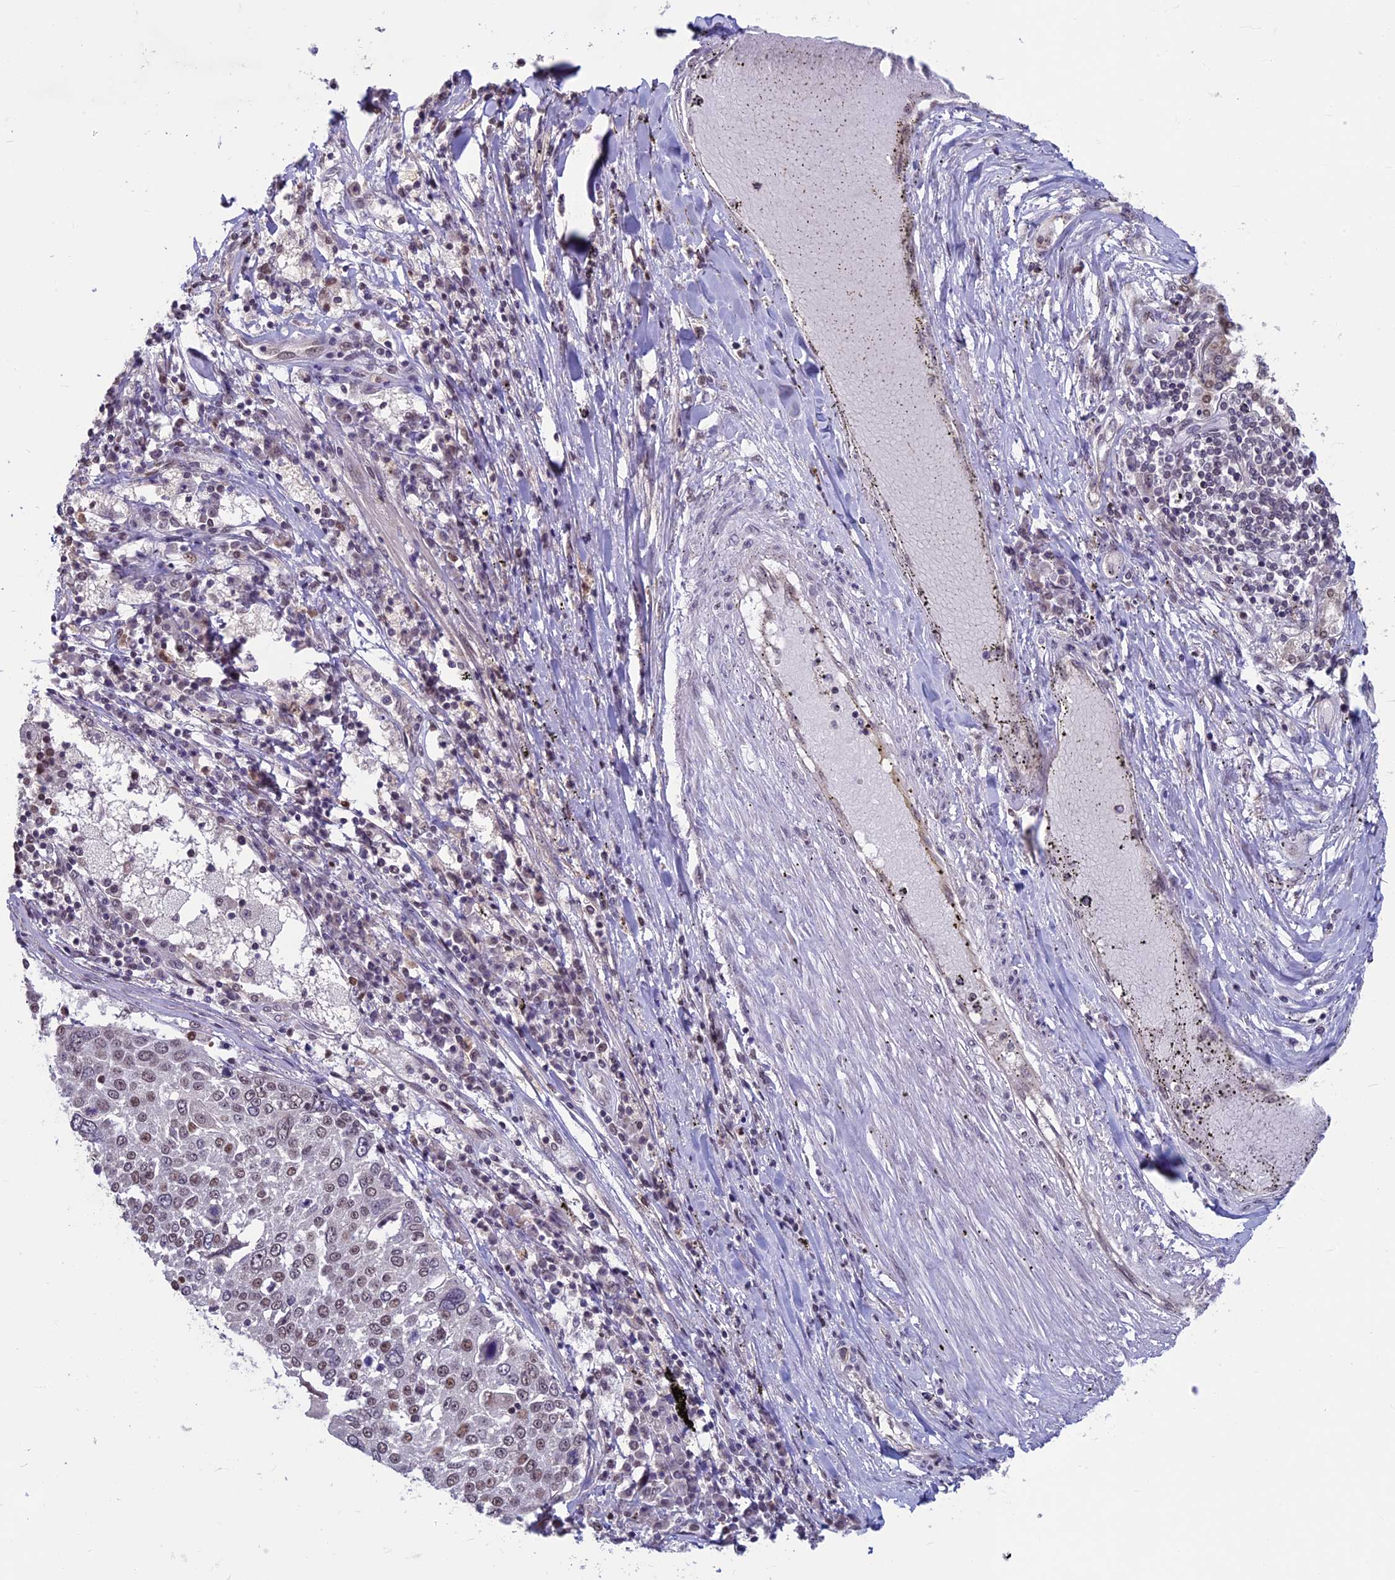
{"staining": {"intensity": "weak", "quantity": "25%-75%", "location": "nuclear"}, "tissue": "lung cancer", "cell_type": "Tumor cells", "image_type": "cancer", "snomed": [{"axis": "morphology", "description": "Squamous cell carcinoma, NOS"}, {"axis": "topography", "description": "Lung"}], "caption": "Immunohistochemistry (IHC) (DAB) staining of lung cancer (squamous cell carcinoma) shows weak nuclear protein staining in approximately 25%-75% of tumor cells. Using DAB (3,3'-diaminobenzidine) (brown) and hematoxylin (blue) stains, captured at high magnification using brightfield microscopy.", "gene": "SPIRE1", "patient": {"sex": "male", "age": 65}}